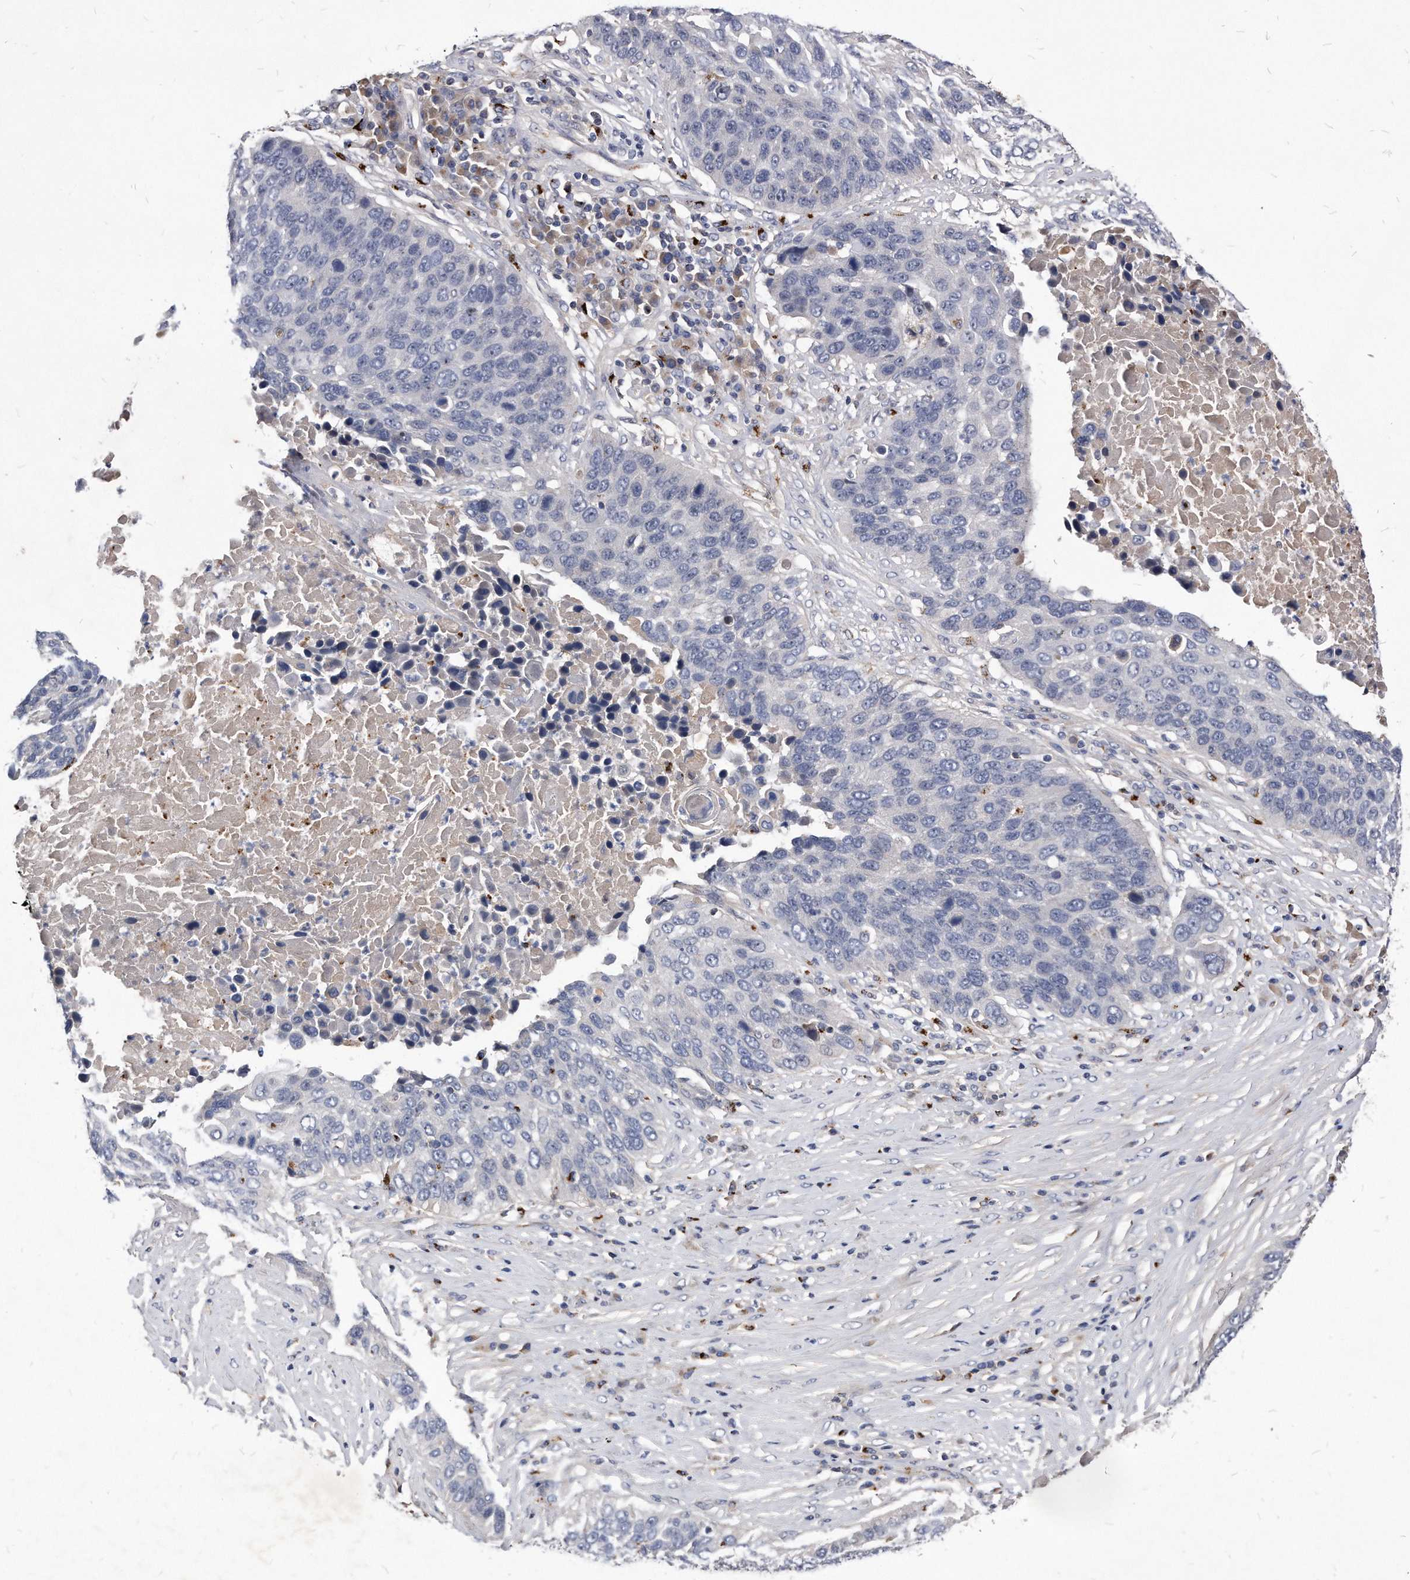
{"staining": {"intensity": "negative", "quantity": "none", "location": "none"}, "tissue": "lung cancer", "cell_type": "Tumor cells", "image_type": "cancer", "snomed": [{"axis": "morphology", "description": "Squamous cell carcinoma, NOS"}, {"axis": "topography", "description": "Lung"}], "caption": "DAB immunohistochemical staining of lung cancer shows no significant expression in tumor cells.", "gene": "MGAT4A", "patient": {"sex": "male", "age": 66}}